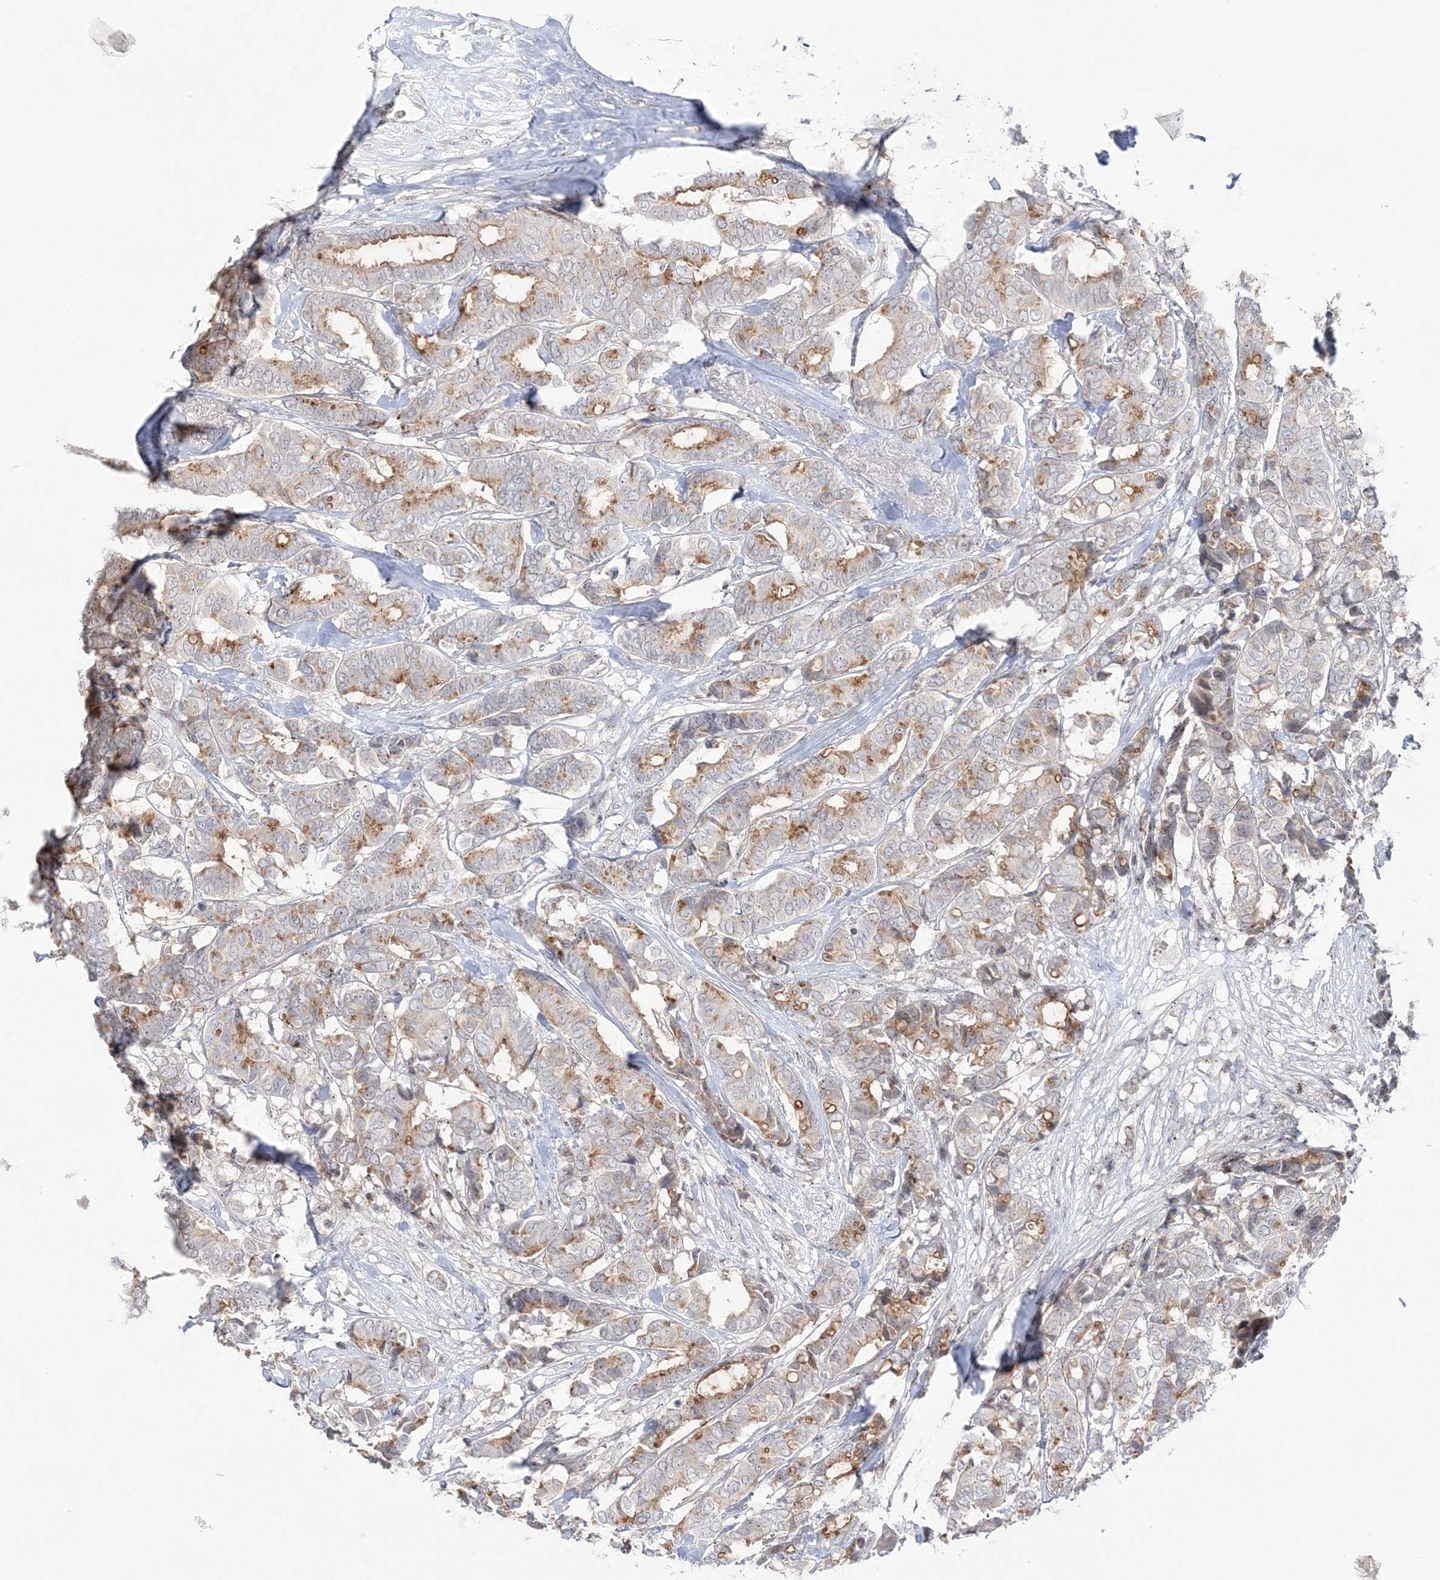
{"staining": {"intensity": "weak", "quantity": "25%-75%", "location": "cytoplasmic/membranous"}, "tissue": "breast cancer", "cell_type": "Tumor cells", "image_type": "cancer", "snomed": [{"axis": "morphology", "description": "Duct carcinoma"}, {"axis": "topography", "description": "Breast"}], "caption": "Weak cytoplasmic/membranous protein positivity is seen in about 25%-75% of tumor cells in intraductal carcinoma (breast).", "gene": "SH3BP4", "patient": {"sex": "female", "age": 87}}